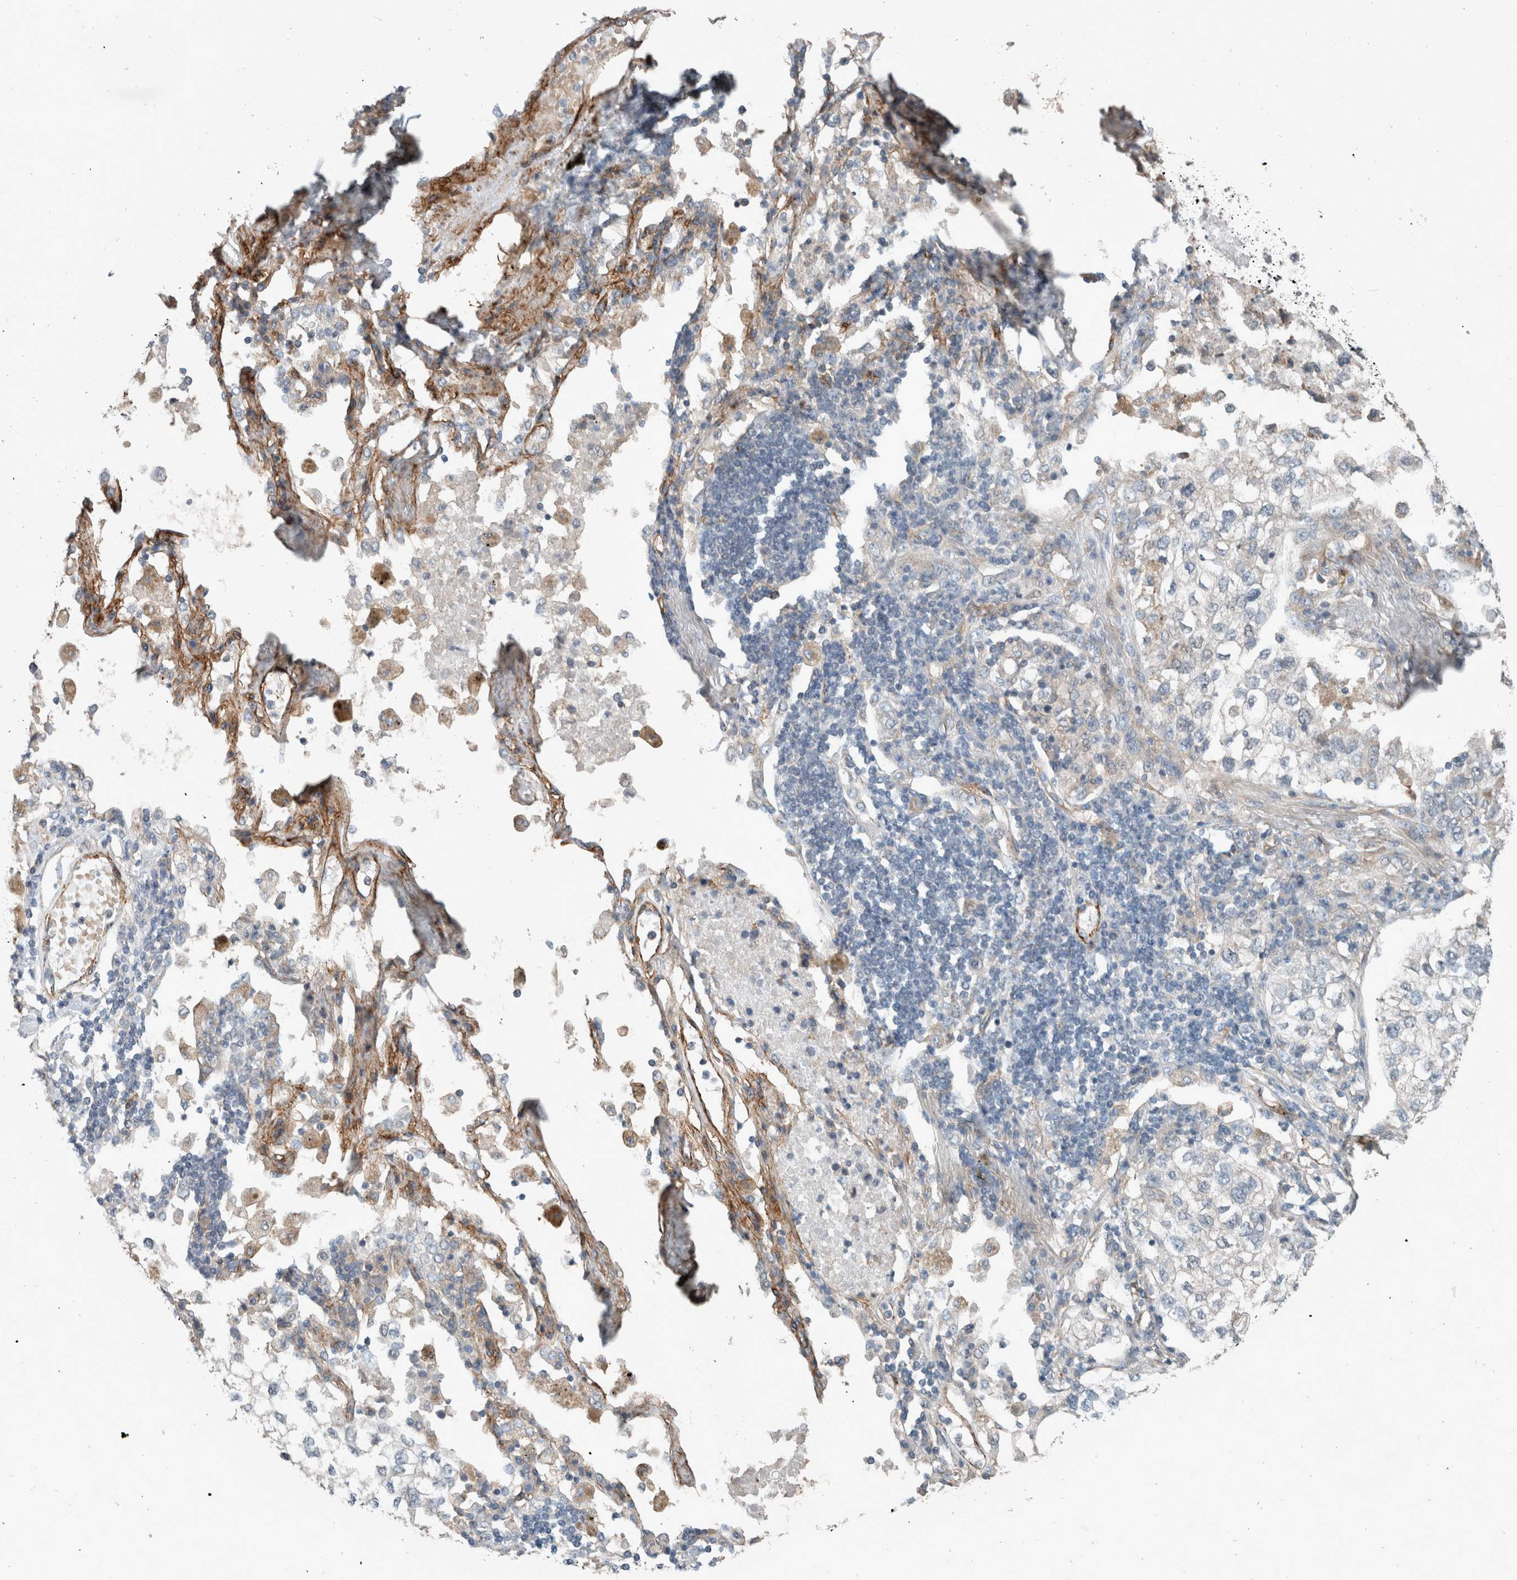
{"staining": {"intensity": "negative", "quantity": "none", "location": "none"}, "tissue": "lung cancer", "cell_type": "Tumor cells", "image_type": "cancer", "snomed": [{"axis": "morphology", "description": "Adenocarcinoma, NOS"}, {"axis": "topography", "description": "Lung"}], "caption": "DAB immunohistochemical staining of human lung cancer (adenocarcinoma) reveals no significant positivity in tumor cells. (DAB (3,3'-diaminobenzidine) IHC visualized using brightfield microscopy, high magnification).", "gene": "JADE2", "patient": {"sex": "male", "age": 63}}